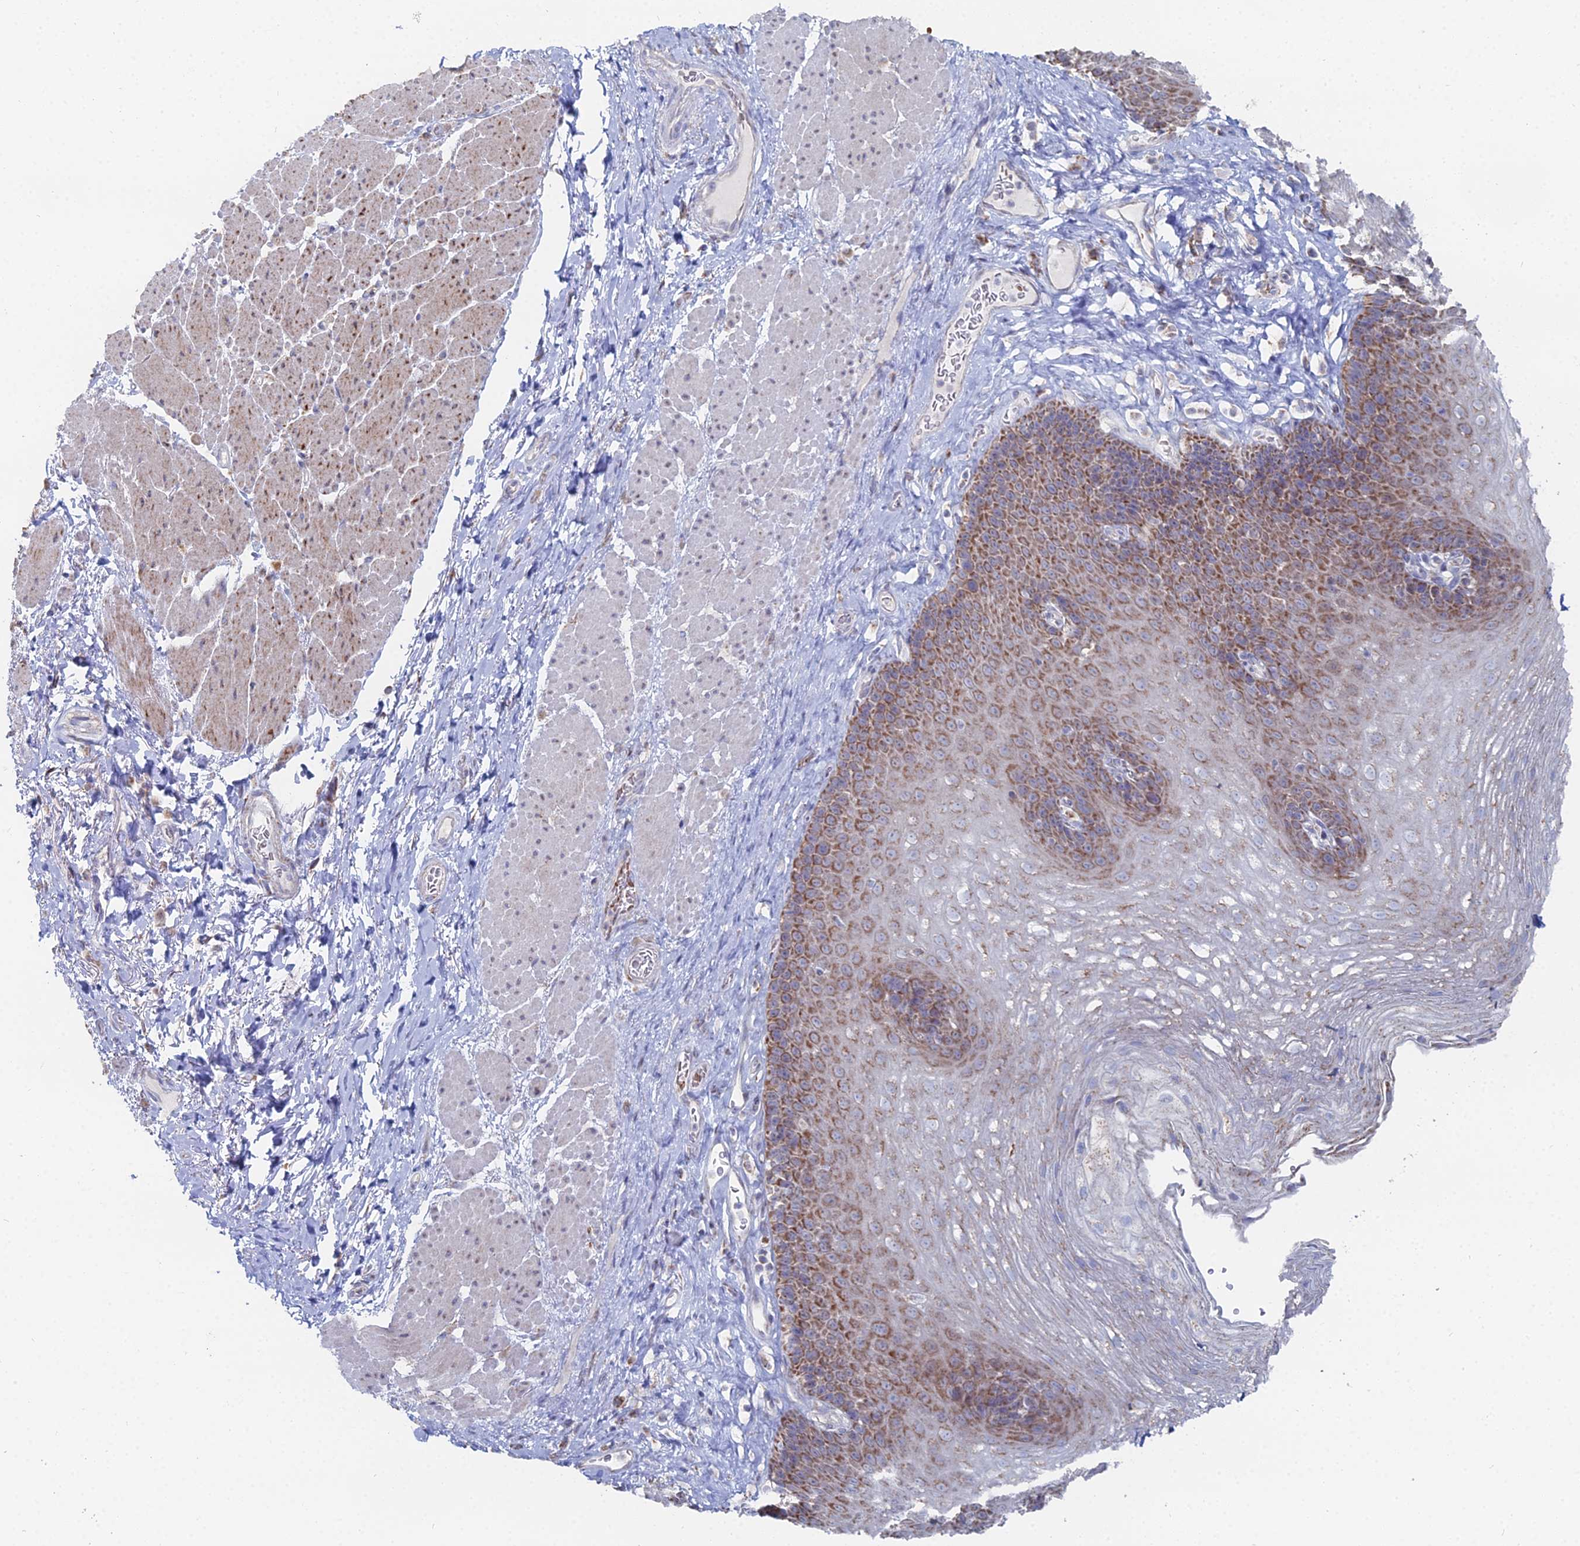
{"staining": {"intensity": "moderate", "quantity": ">75%", "location": "cytoplasmic/membranous"}, "tissue": "esophagus", "cell_type": "Squamous epithelial cells", "image_type": "normal", "snomed": [{"axis": "morphology", "description": "Normal tissue, NOS"}, {"axis": "topography", "description": "Esophagus"}], "caption": "Esophagus stained with DAB (3,3'-diaminobenzidine) immunohistochemistry (IHC) exhibits medium levels of moderate cytoplasmic/membranous staining in approximately >75% of squamous epithelial cells. The staining was performed using DAB to visualize the protein expression in brown, while the nuclei were stained in blue with hematoxylin (Magnification: 20x).", "gene": "MPC1", "patient": {"sex": "female", "age": 66}}